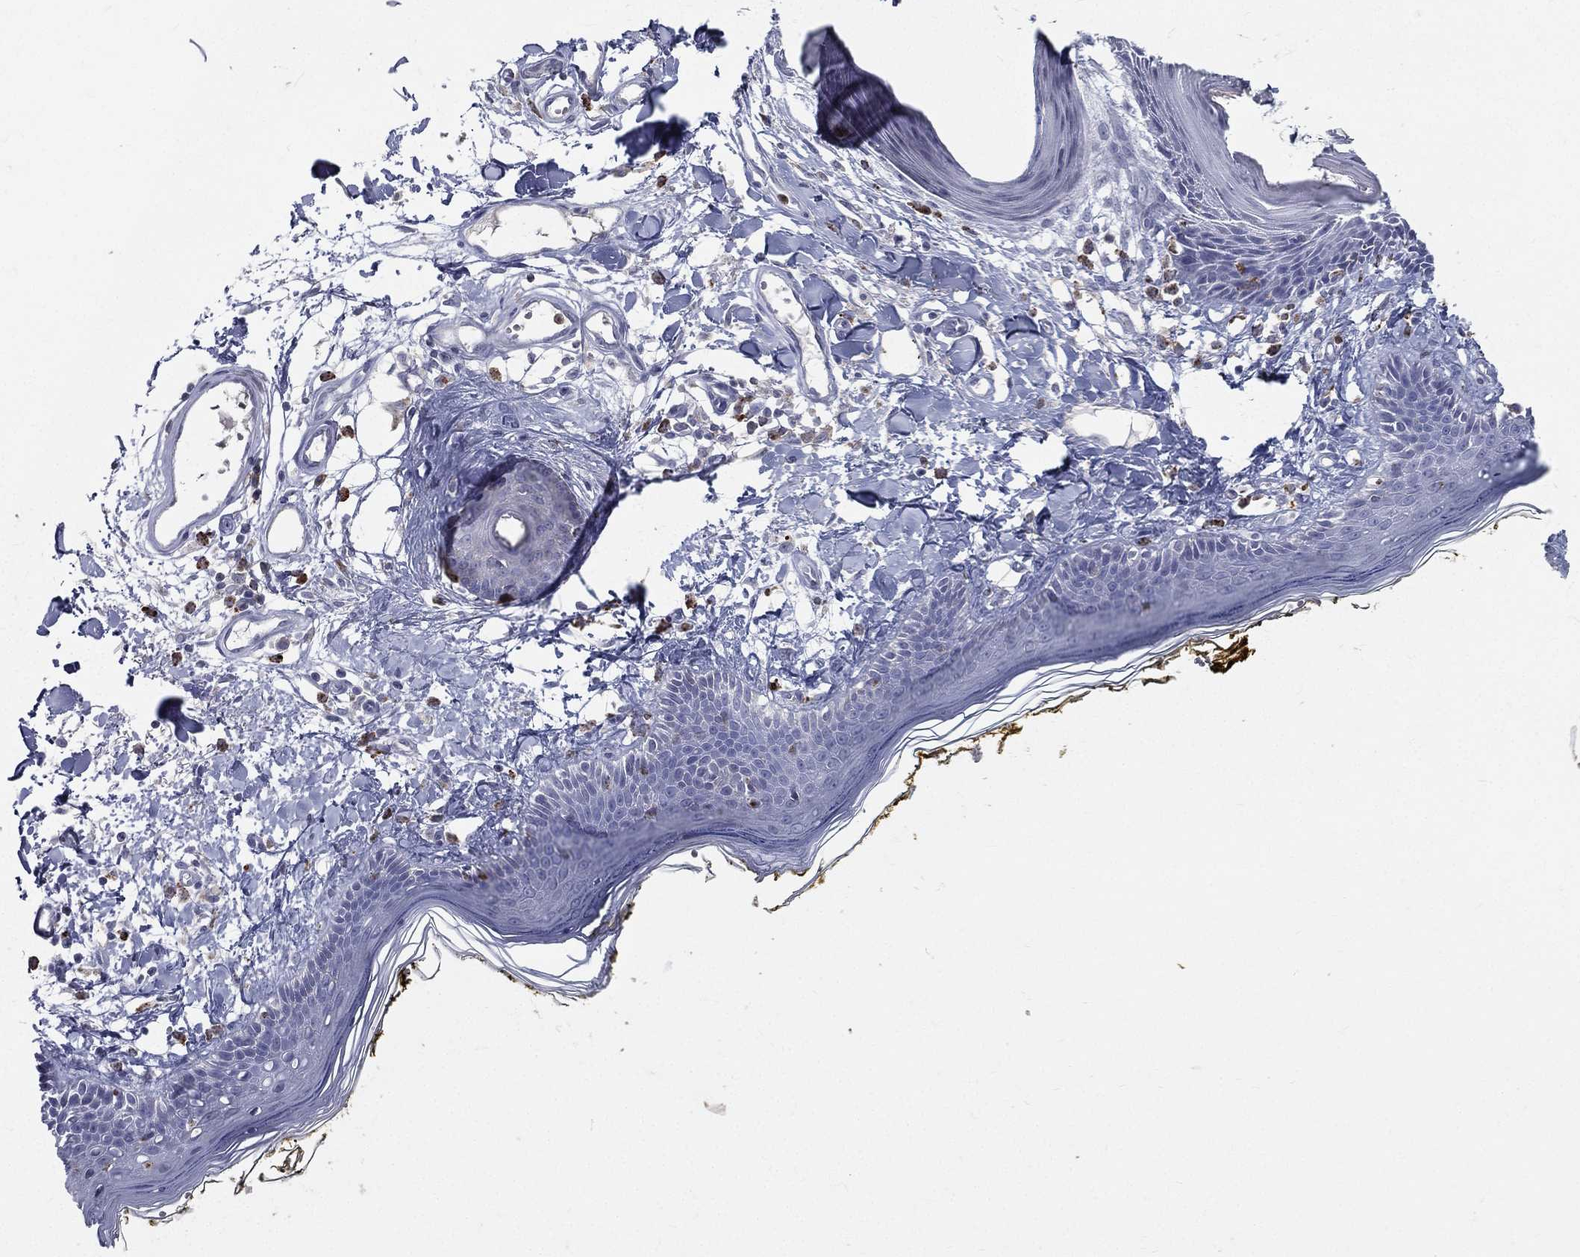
{"staining": {"intensity": "negative", "quantity": "none", "location": "none"}, "tissue": "skin", "cell_type": "Fibroblasts", "image_type": "normal", "snomed": [{"axis": "morphology", "description": "Normal tissue, NOS"}, {"axis": "topography", "description": "Skin"}], "caption": "Protein analysis of normal skin displays no significant staining in fibroblasts.", "gene": "EVI2B", "patient": {"sex": "male", "age": 76}}